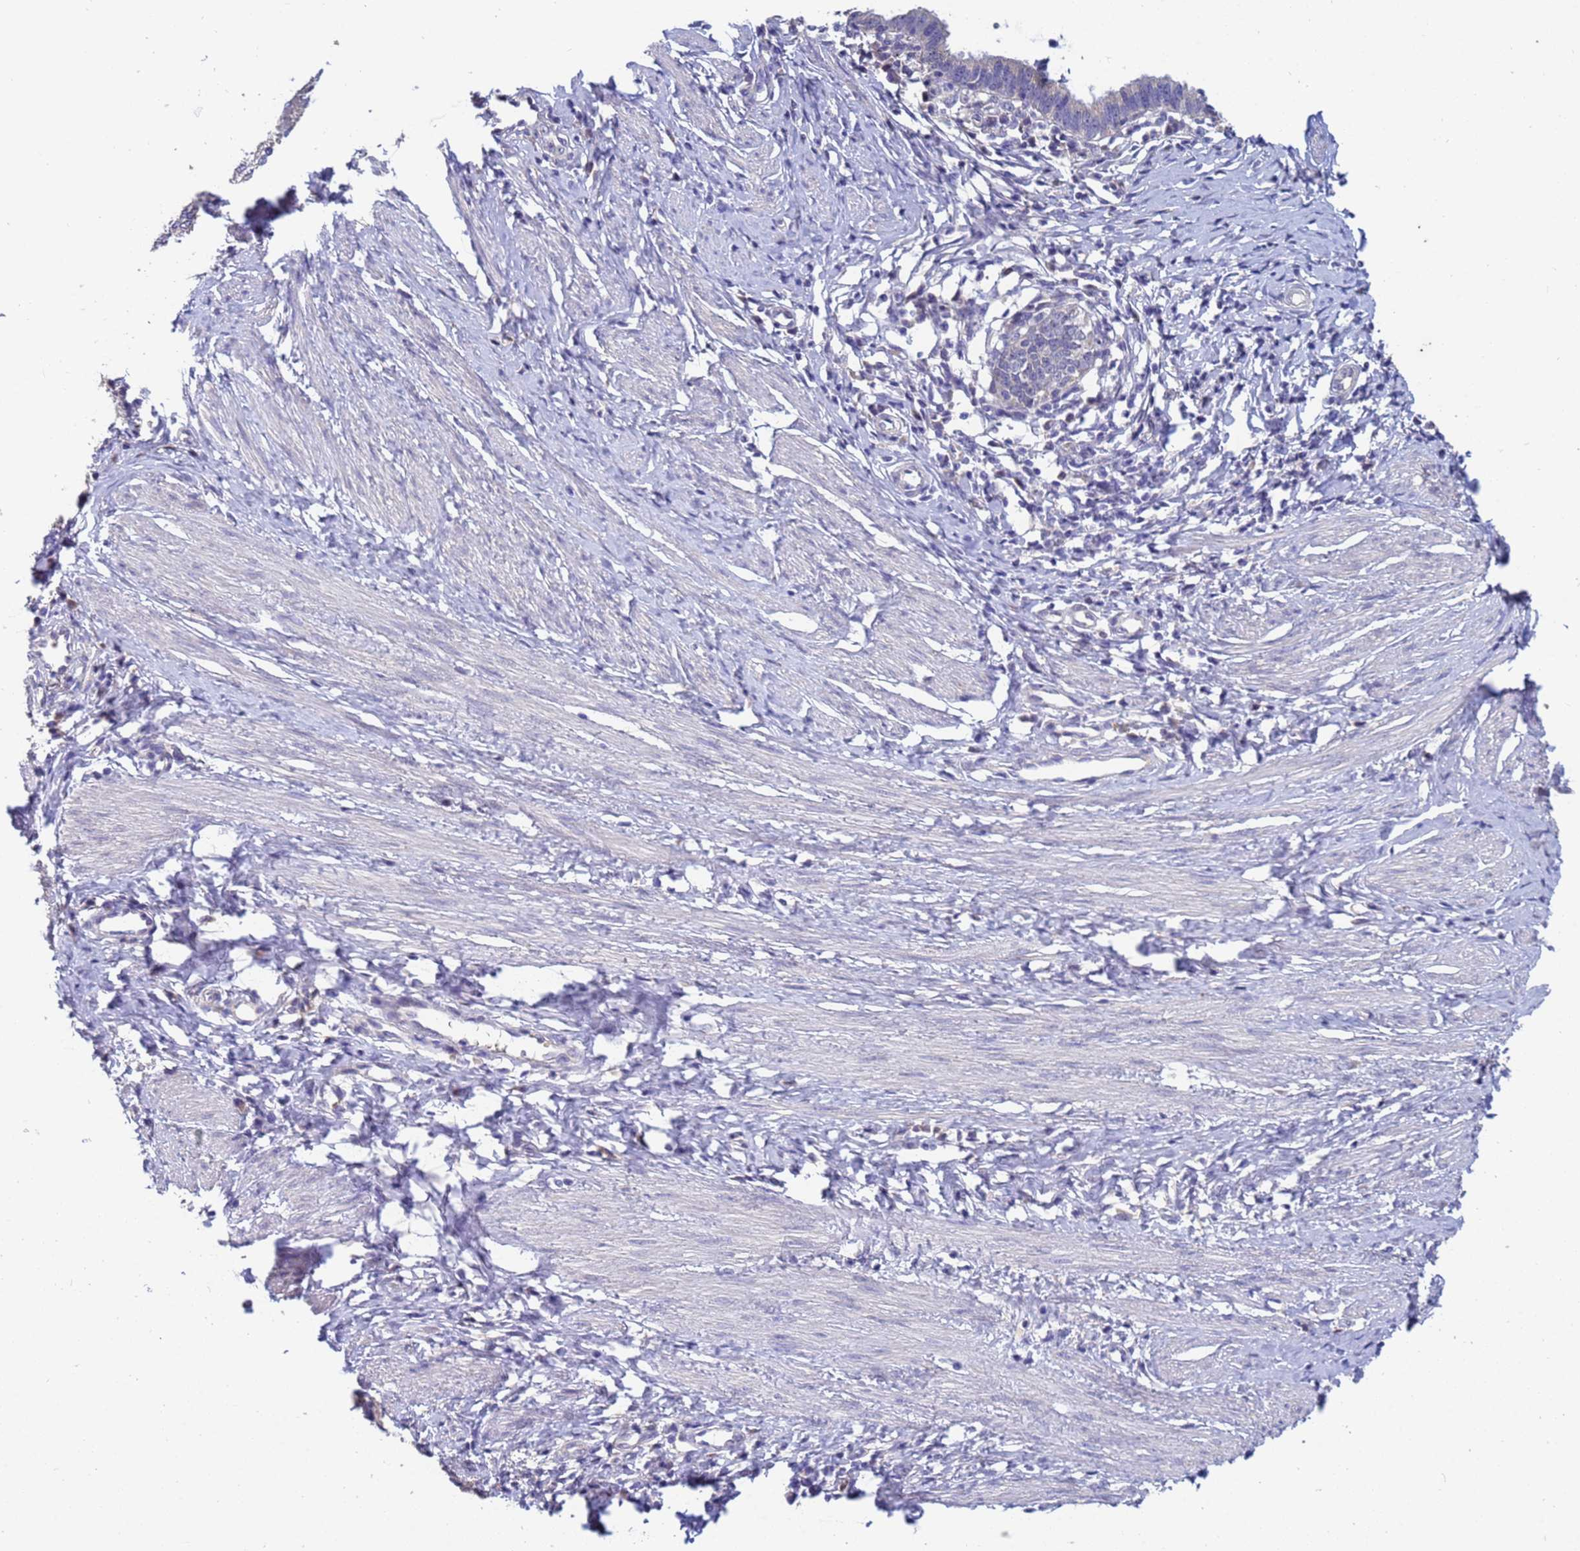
{"staining": {"intensity": "negative", "quantity": "none", "location": "none"}, "tissue": "cervical cancer", "cell_type": "Tumor cells", "image_type": "cancer", "snomed": [{"axis": "morphology", "description": "Adenocarcinoma, NOS"}, {"axis": "topography", "description": "Cervix"}], "caption": "A high-resolution image shows IHC staining of adenocarcinoma (cervical), which shows no significant expression in tumor cells. (Immunohistochemistry, brightfield microscopy, high magnification).", "gene": "IHO1", "patient": {"sex": "female", "age": 36}}